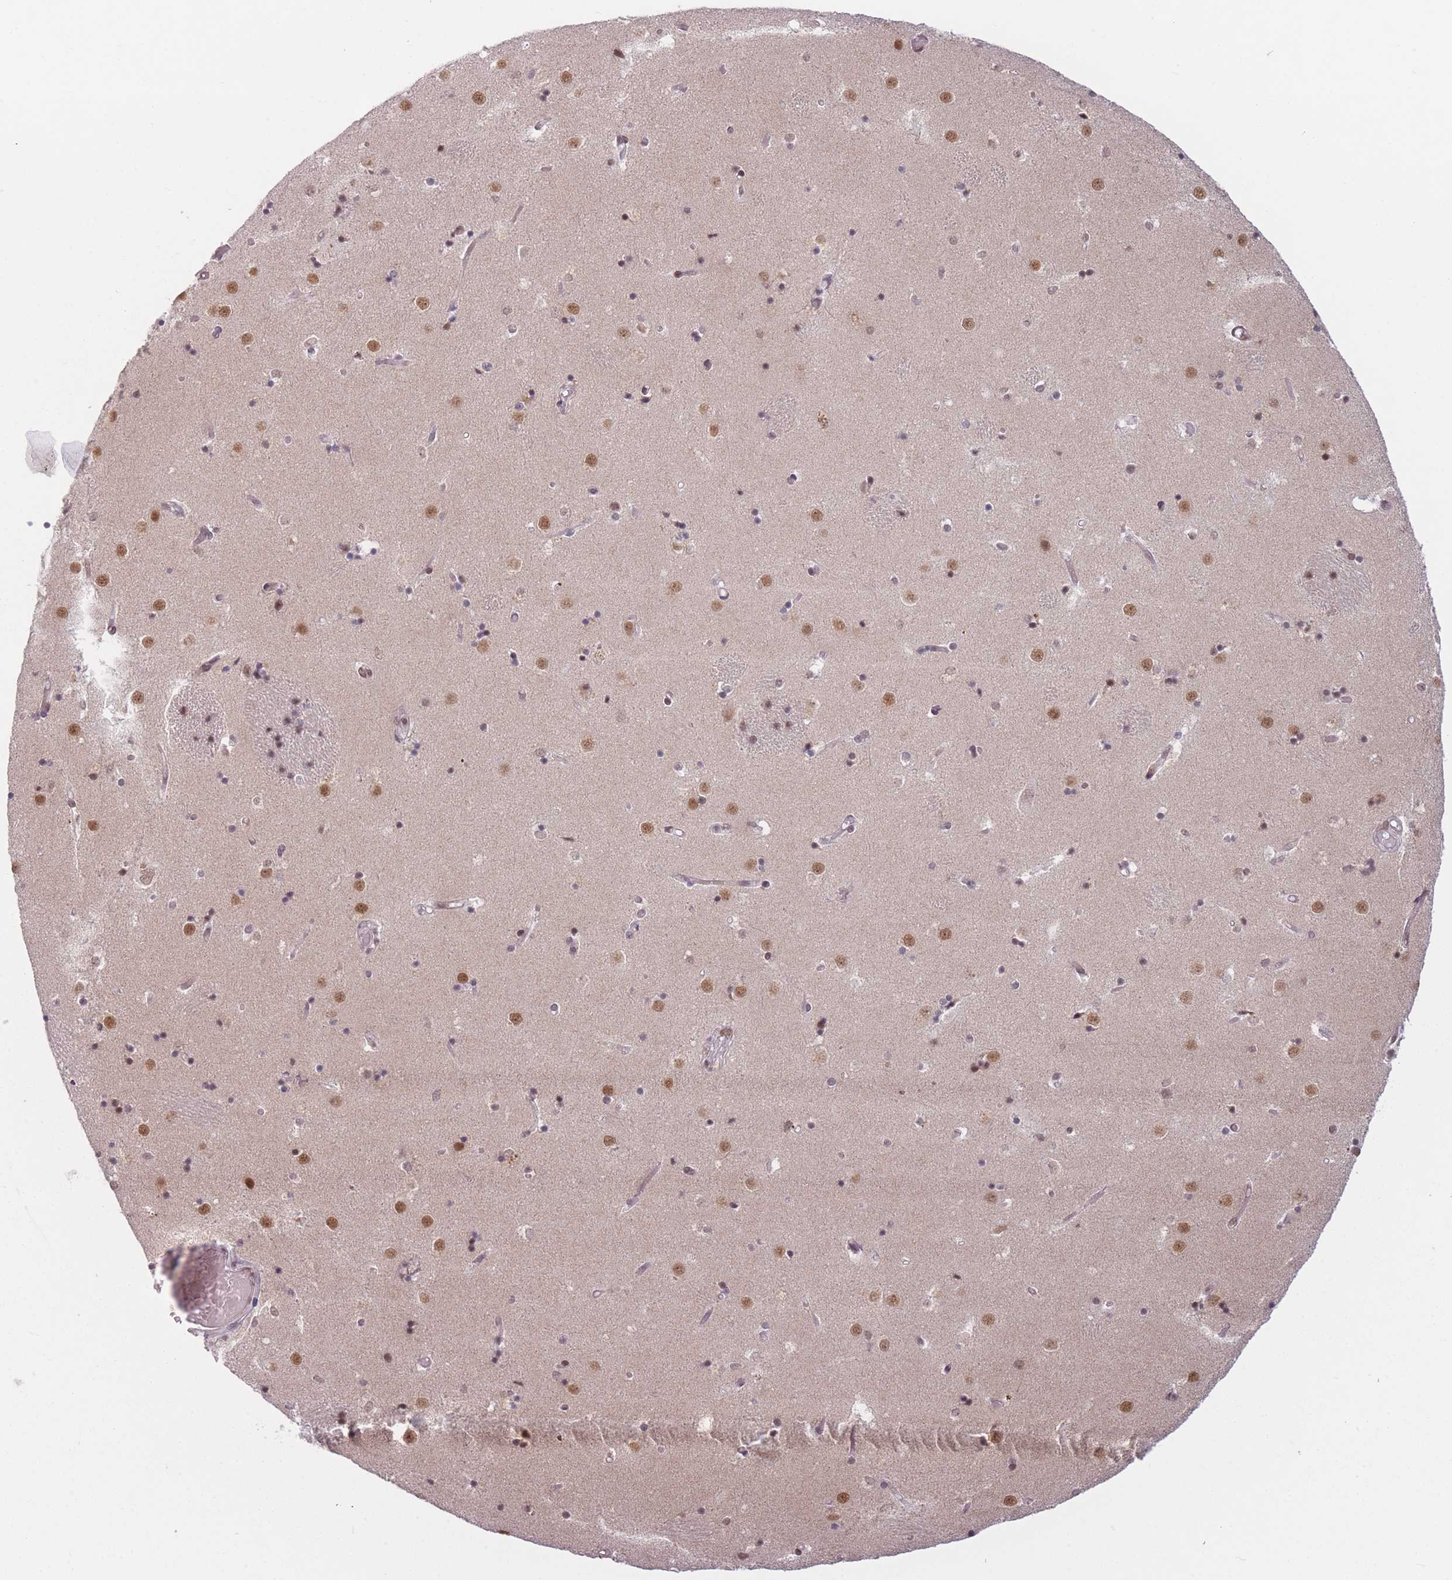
{"staining": {"intensity": "moderate", "quantity": ">75%", "location": "nuclear"}, "tissue": "caudate", "cell_type": "Glial cells", "image_type": "normal", "snomed": [{"axis": "morphology", "description": "Normal tissue, NOS"}, {"axis": "topography", "description": "Lateral ventricle wall"}], "caption": "A brown stain labels moderate nuclear positivity of a protein in glial cells of unremarkable caudate. Ihc stains the protein of interest in brown and the nuclei are stained blue.", "gene": "SUPT6H", "patient": {"sex": "female", "age": 52}}